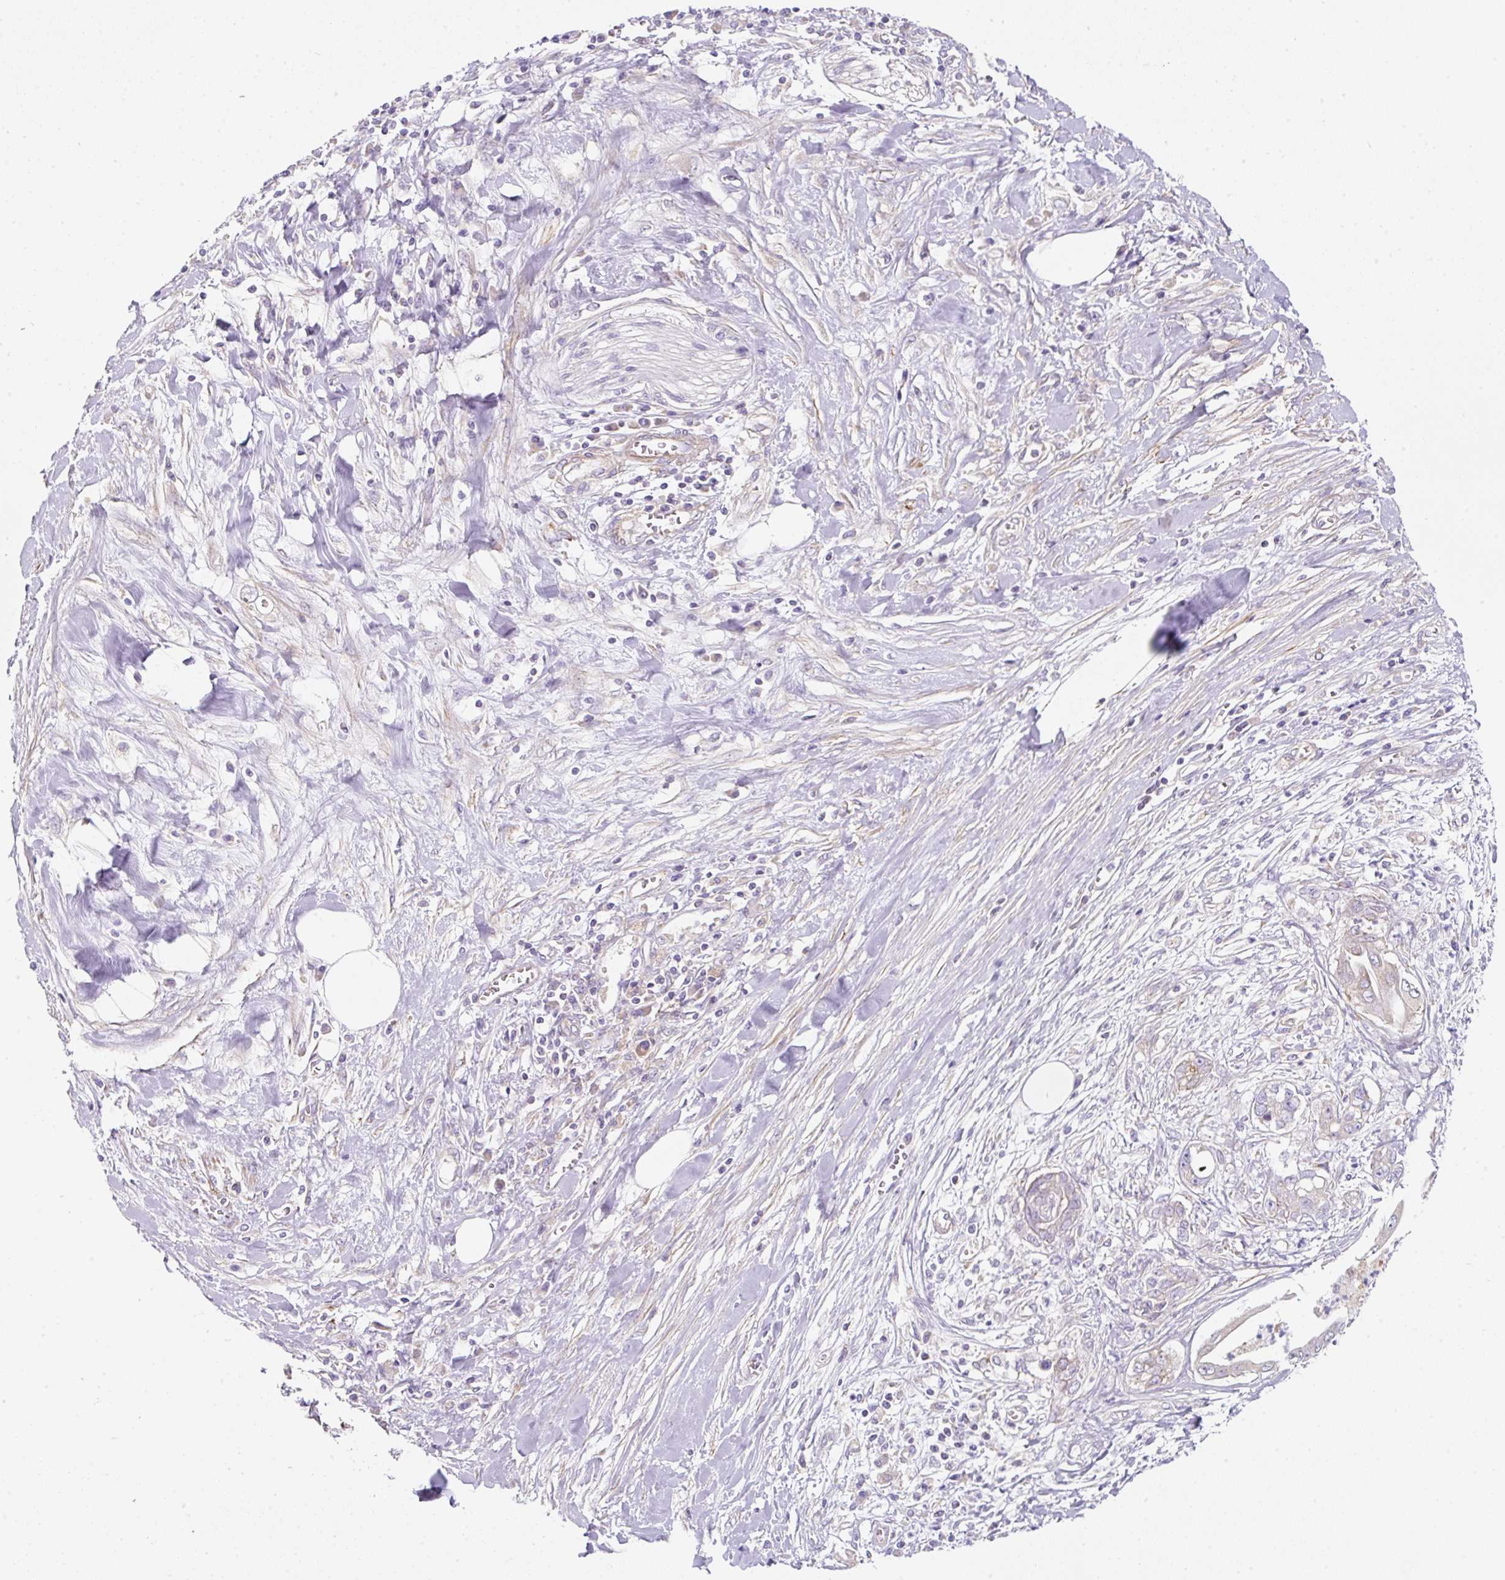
{"staining": {"intensity": "weak", "quantity": "<25%", "location": "cytoplasmic/membranous"}, "tissue": "pancreatic cancer", "cell_type": "Tumor cells", "image_type": "cancer", "snomed": [{"axis": "morphology", "description": "Adenocarcinoma, NOS"}, {"axis": "topography", "description": "Pancreas"}], "caption": "An IHC micrograph of pancreatic adenocarcinoma is shown. There is no staining in tumor cells of pancreatic adenocarcinoma.", "gene": "ERAP2", "patient": {"sex": "female", "age": 56}}